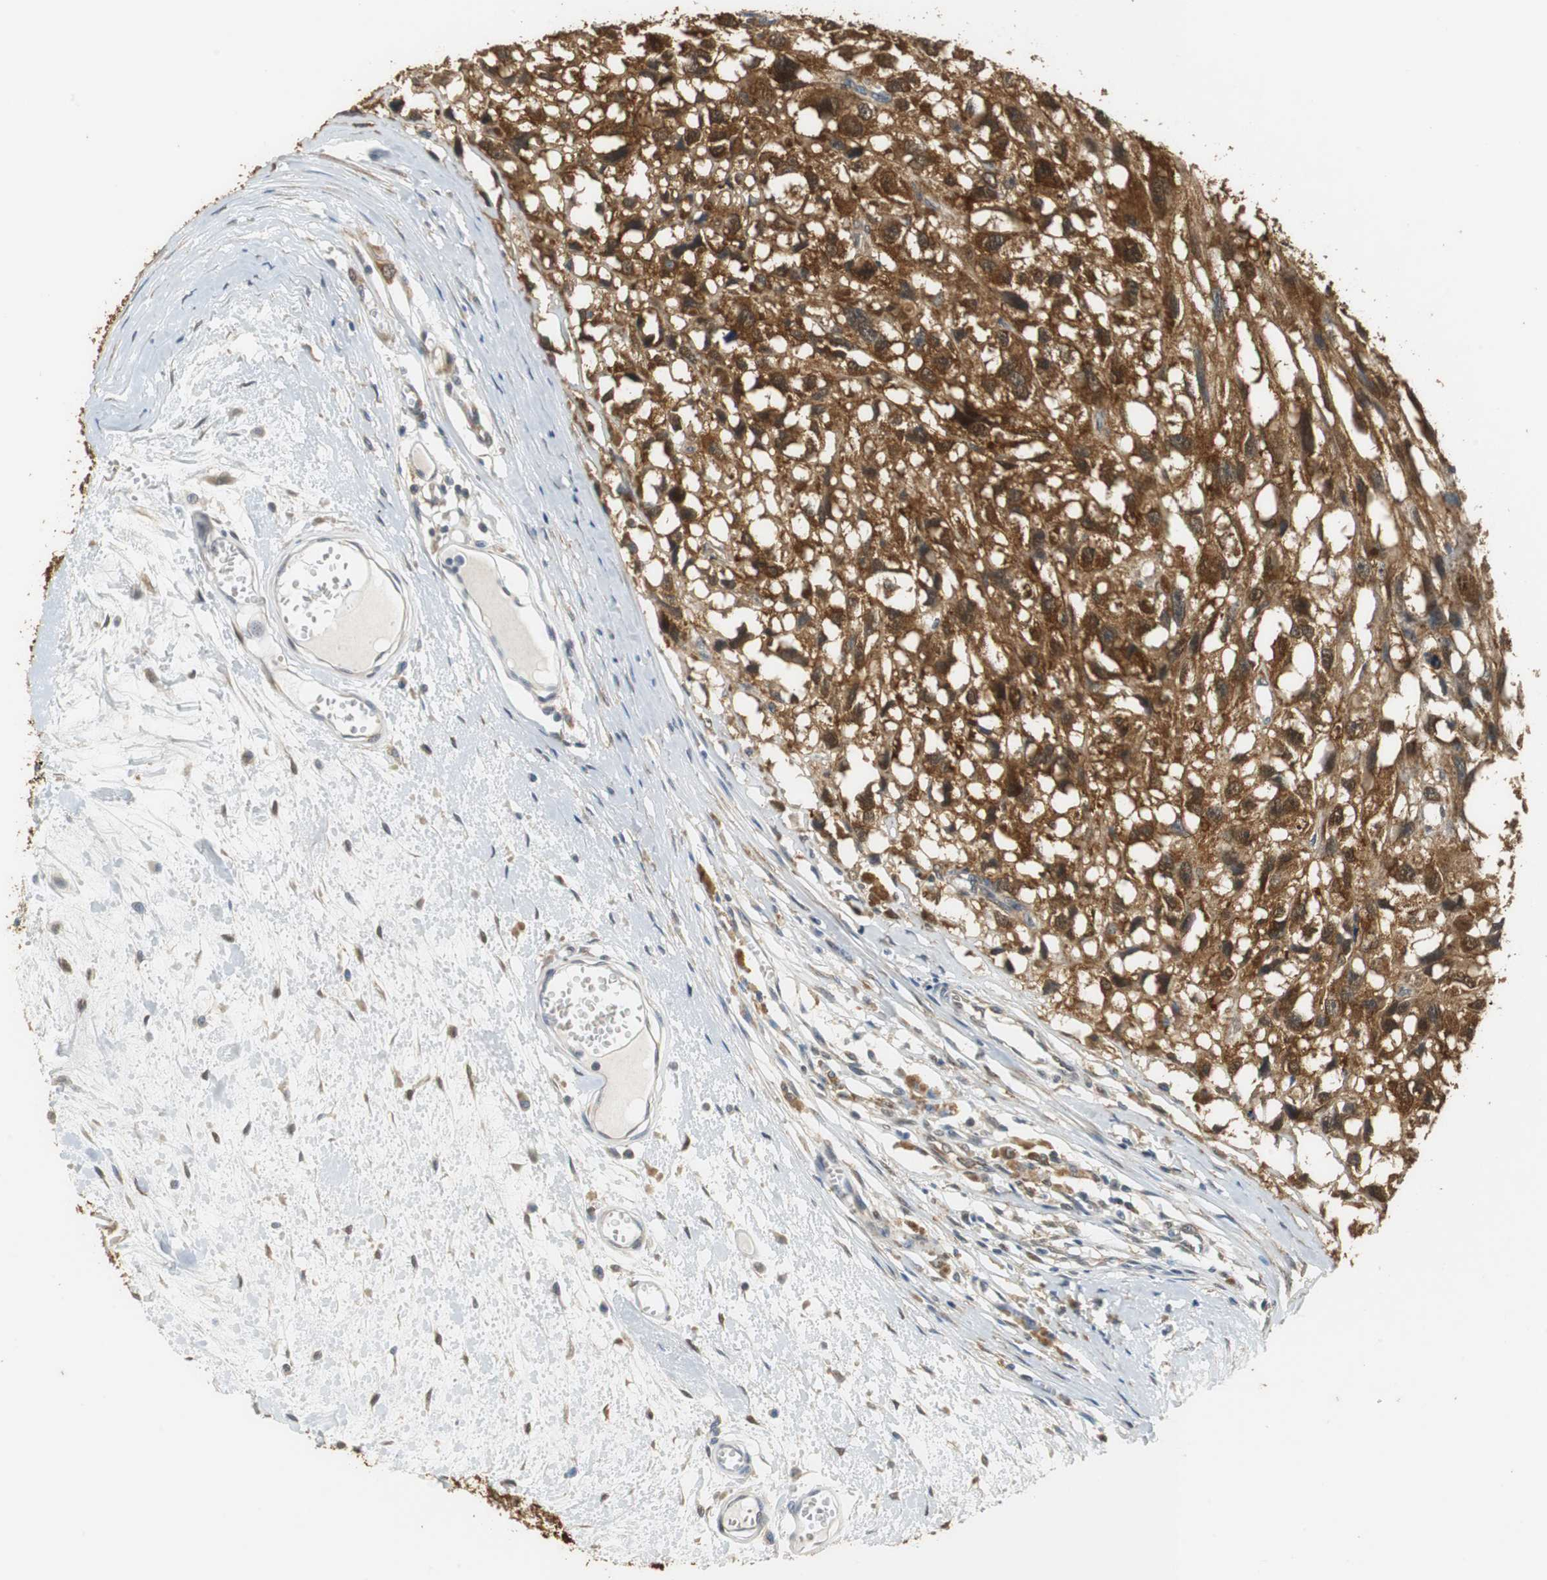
{"staining": {"intensity": "strong", "quantity": ">75%", "location": "cytoplasmic/membranous"}, "tissue": "melanoma", "cell_type": "Tumor cells", "image_type": "cancer", "snomed": [{"axis": "morphology", "description": "Malignant melanoma, Metastatic site"}, {"axis": "topography", "description": "Lymph node"}], "caption": "The image demonstrates a brown stain indicating the presence of a protein in the cytoplasmic/membranous of tumor cells in malignant melanoma (metastatic site).", "gene": "UBQLN2", "patient": {"sex": "male", "age": 59}}